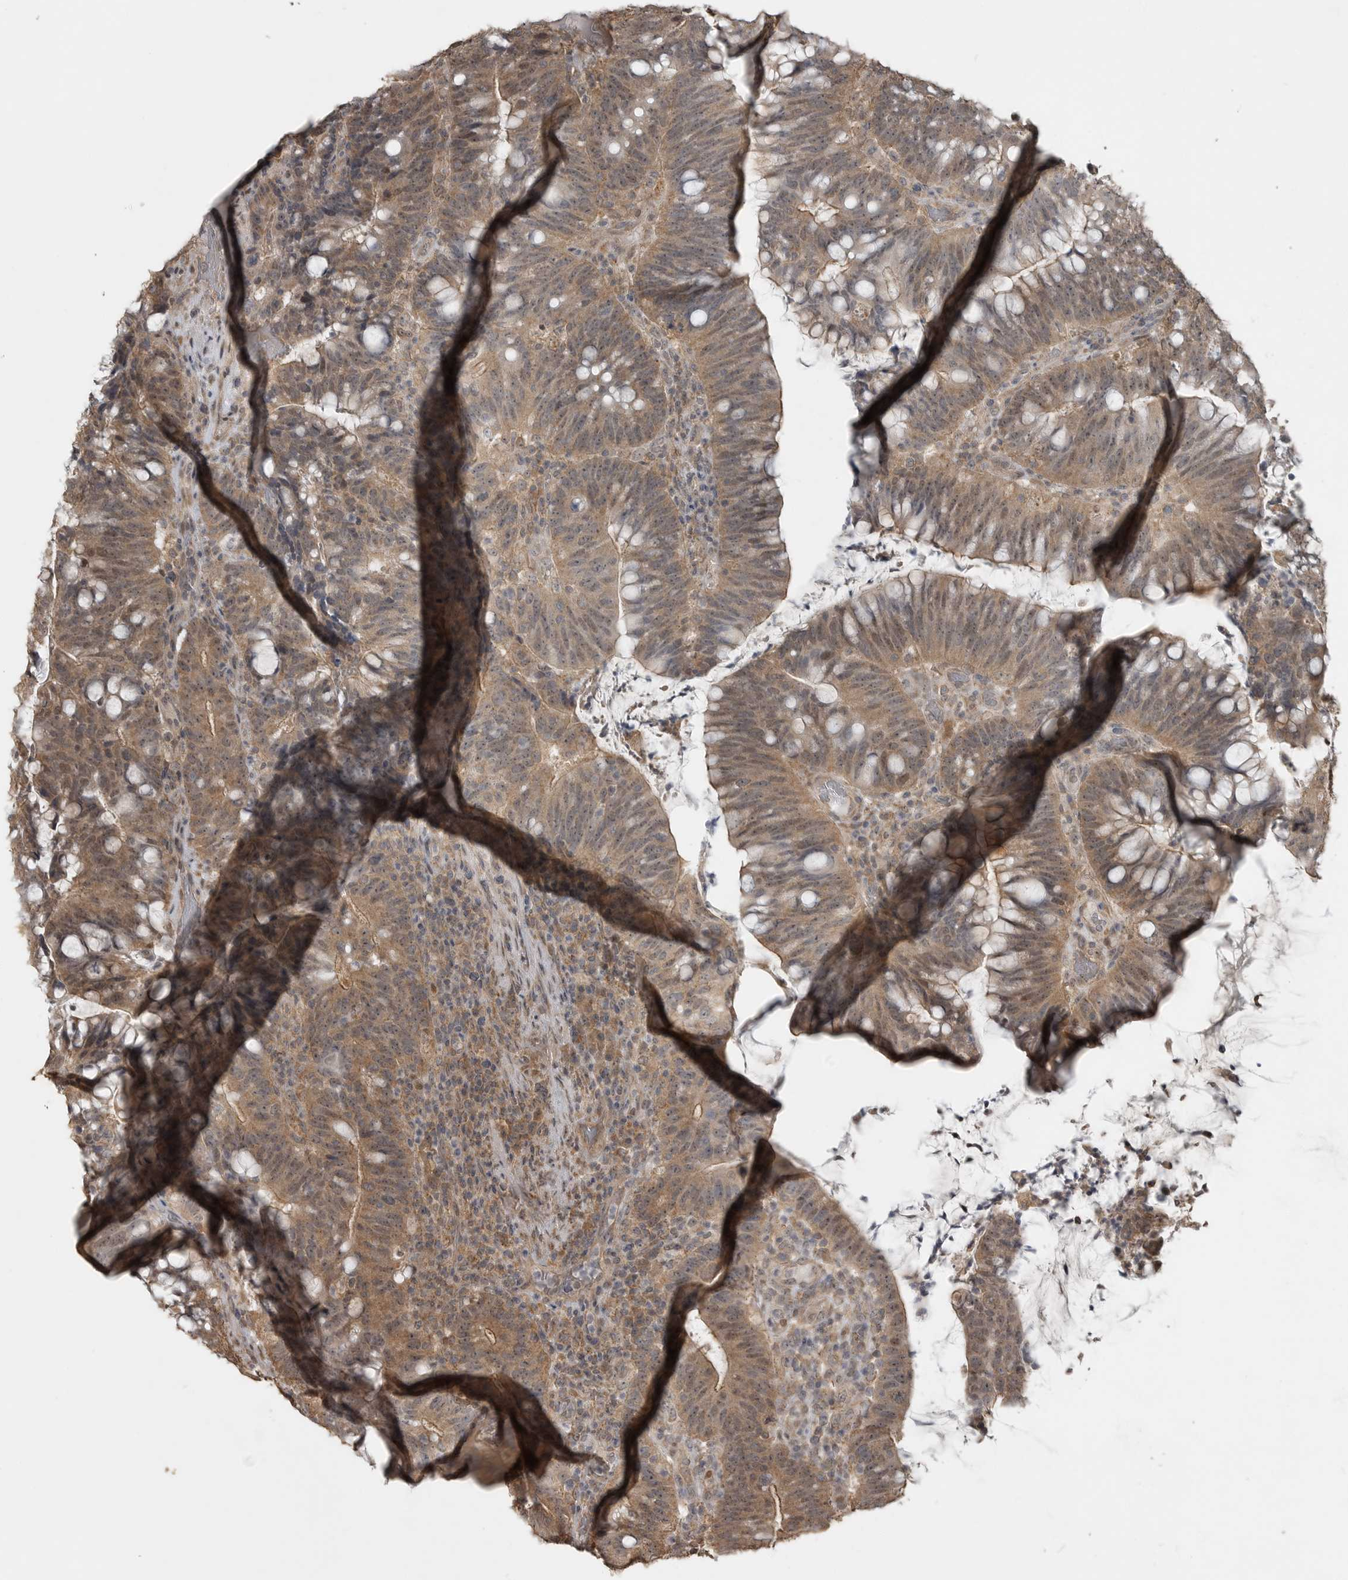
{"staining": {"intensity": "moderate", "quantity": ">75%", "location": "cytoplasmic/membranous"}, "tissue": "colorectal cancer", "cell_type": "Tumor cells", "image_type": "cancer", "snomed": [{"axis": "morphology", "description": "Adenocarcinoma, NOS"}, {"axis": "topography", "description": "Colon"}], "caption": "A brown stain highlights moderate cytoplasmic/membranous staining of a protein in human colorectal adenocarcinoma tumor cells.", "gene": "LLGL1", "patient": {"sex": "female", "age": 66}}